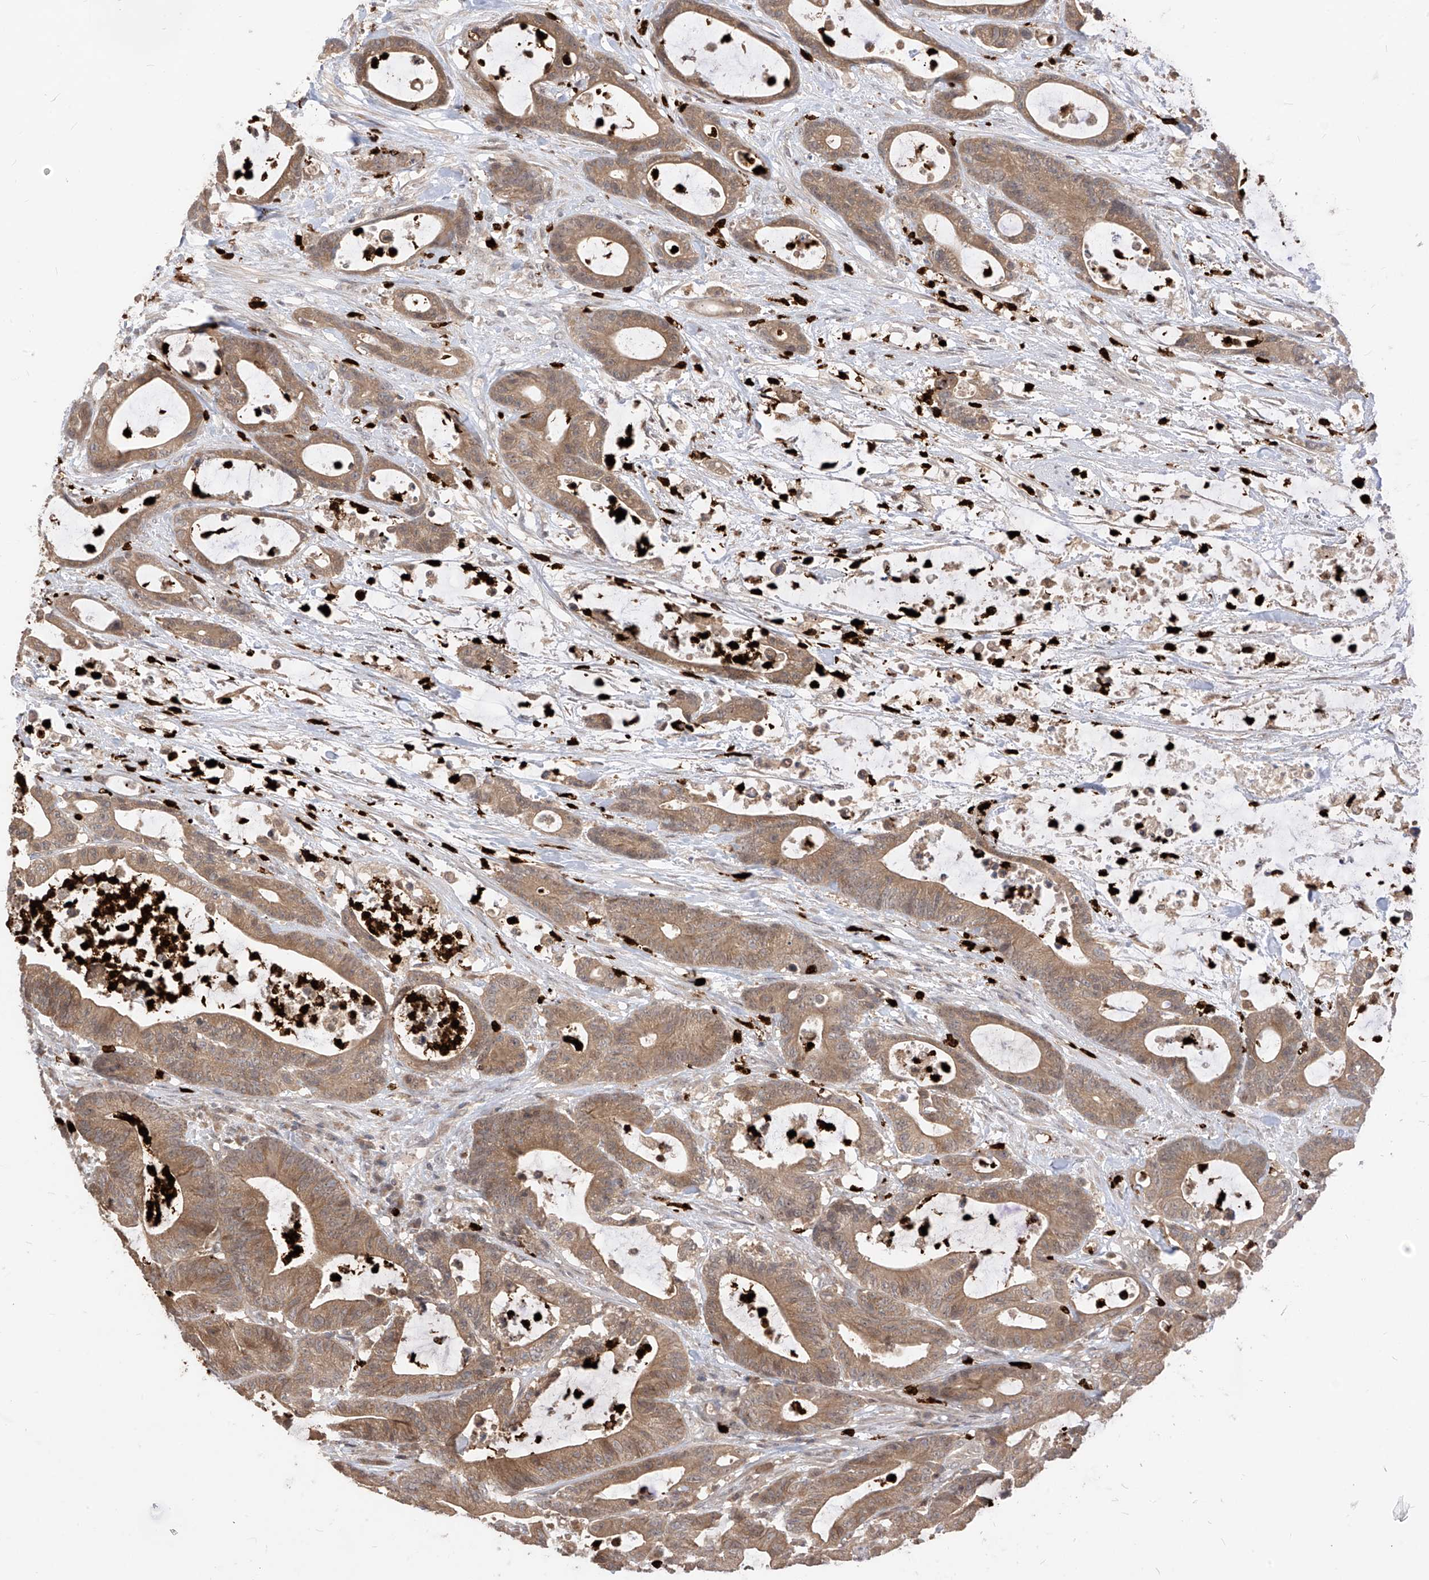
{"staining": {"intensity": "moderate", "quantity": ">75%", "location": "cytoplasmic/membranous"}, "tissue": "colorectal cancer", "cell_type": "Tumor cells", "image_type": "cancer", "snomed": [{"axis": "morphology", "description": "Adenocarcinoma, NOS"}, {"axis": "topography", "description": "Colon"}], "caption": "Tumor cells demonstrate medium levels of moderate cytoplasmic/membranous staining in approximately >75% of cells in human colorectal cancer (adenocarcinoma). Immunohistochemistry (ihc) stains the protein of interest in brown and the nuclei are stained blue.", "gene": "CNKSR1", "patient": {"sex": "female", "age": 84}}